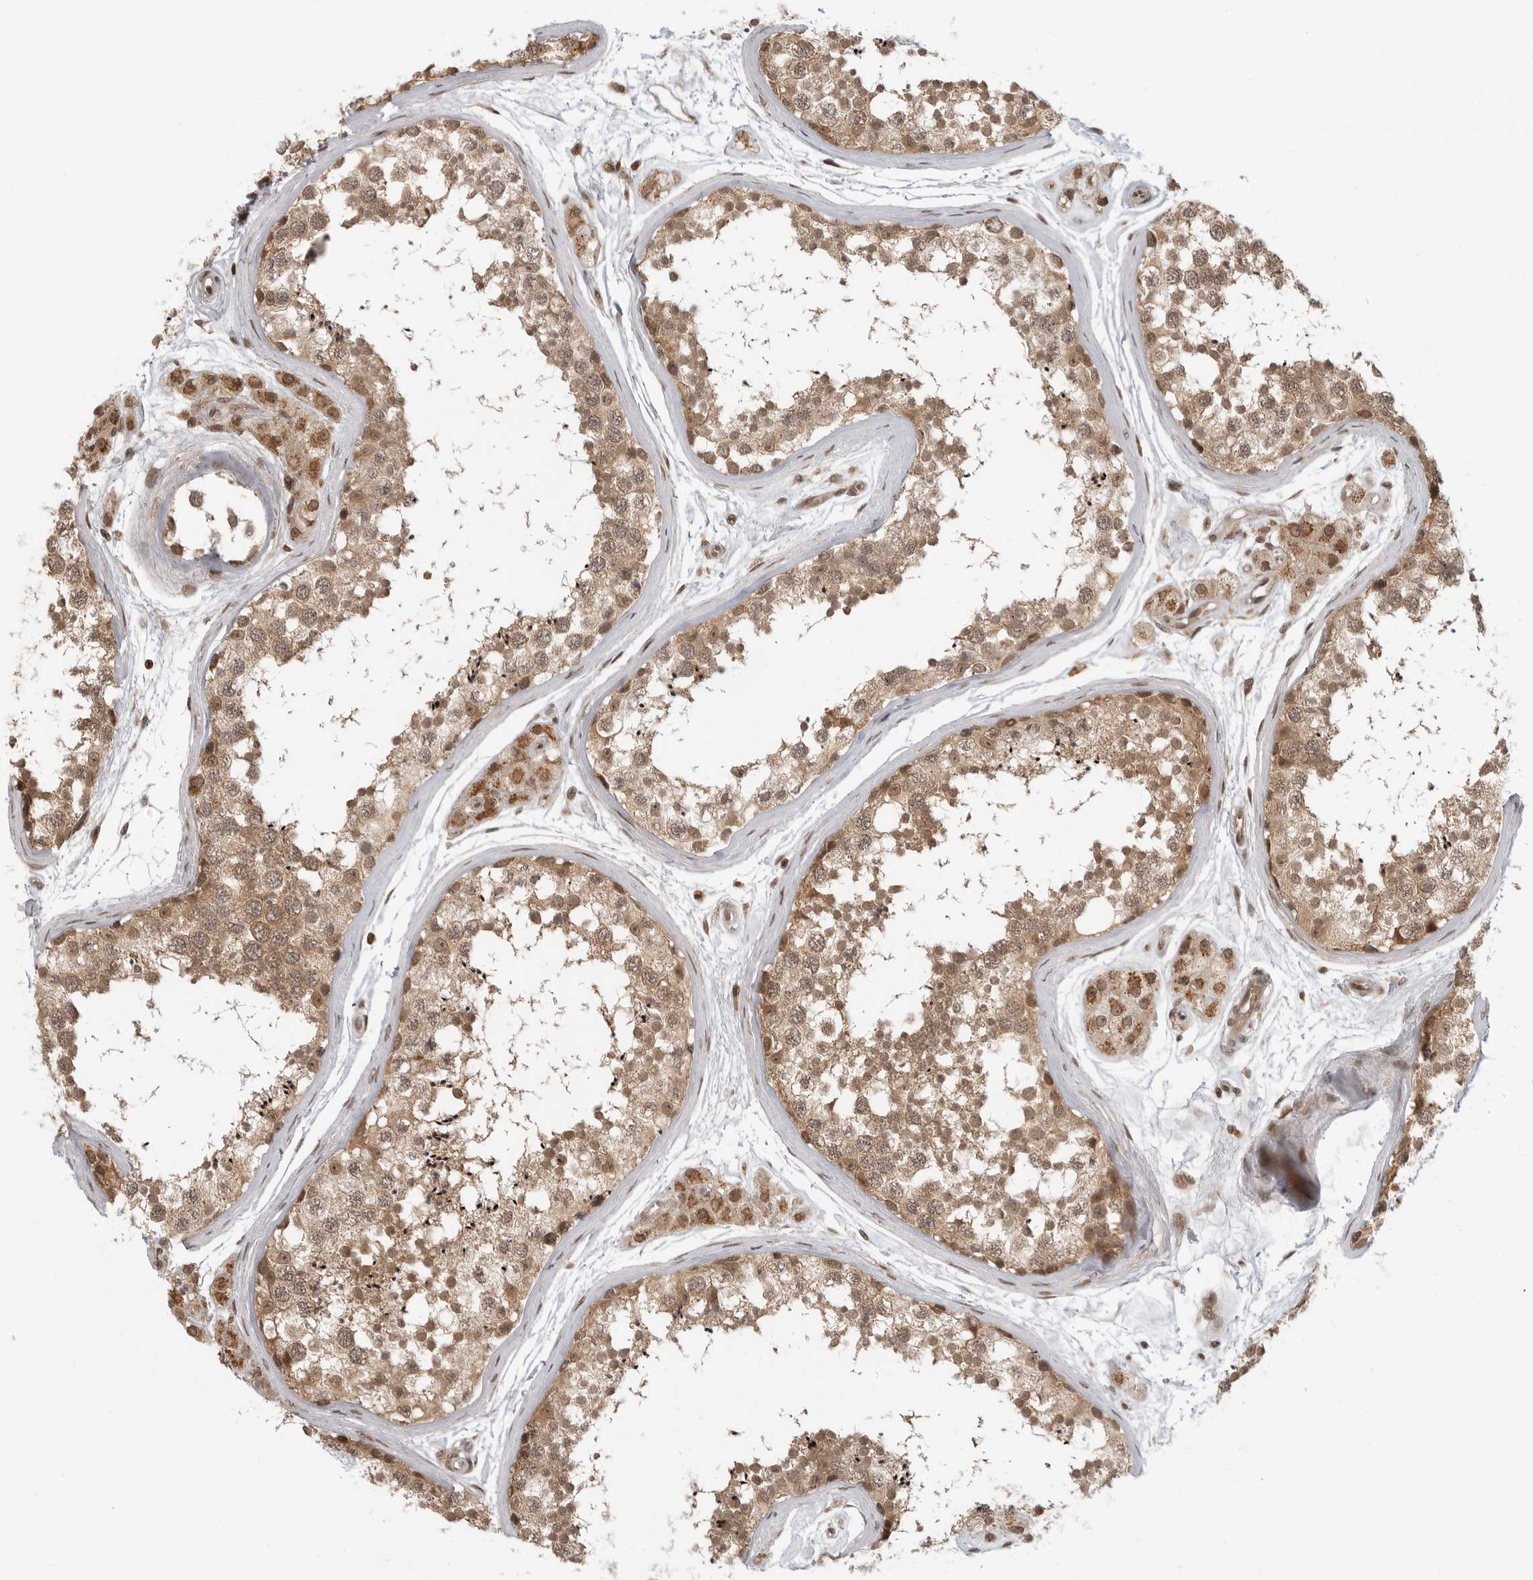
{"staining": {"intensity": "moderate", "quantity": ">75%", "location": "cytoplasmic/membranous,nuclear"}, "tissue": "testis", "cell_type": "Cells in seminiferous ducts", "image_type": "normal", "snomed": [{"axis": "morphology", "description": "Normal tissue, NOS"}, {"axis": "topography", "description": "Testis"}], "caption": "Benign testis demonstrates moderate cytoplasmic/membranous,nuclear expression in about >75% of cells in seminiferous ducts, visualized by immunohistochemistry. (IHC, brightfield microscopy, high magnification).", "gene": "SZRD1", "patient": {"sex": "male", "age": 56}}